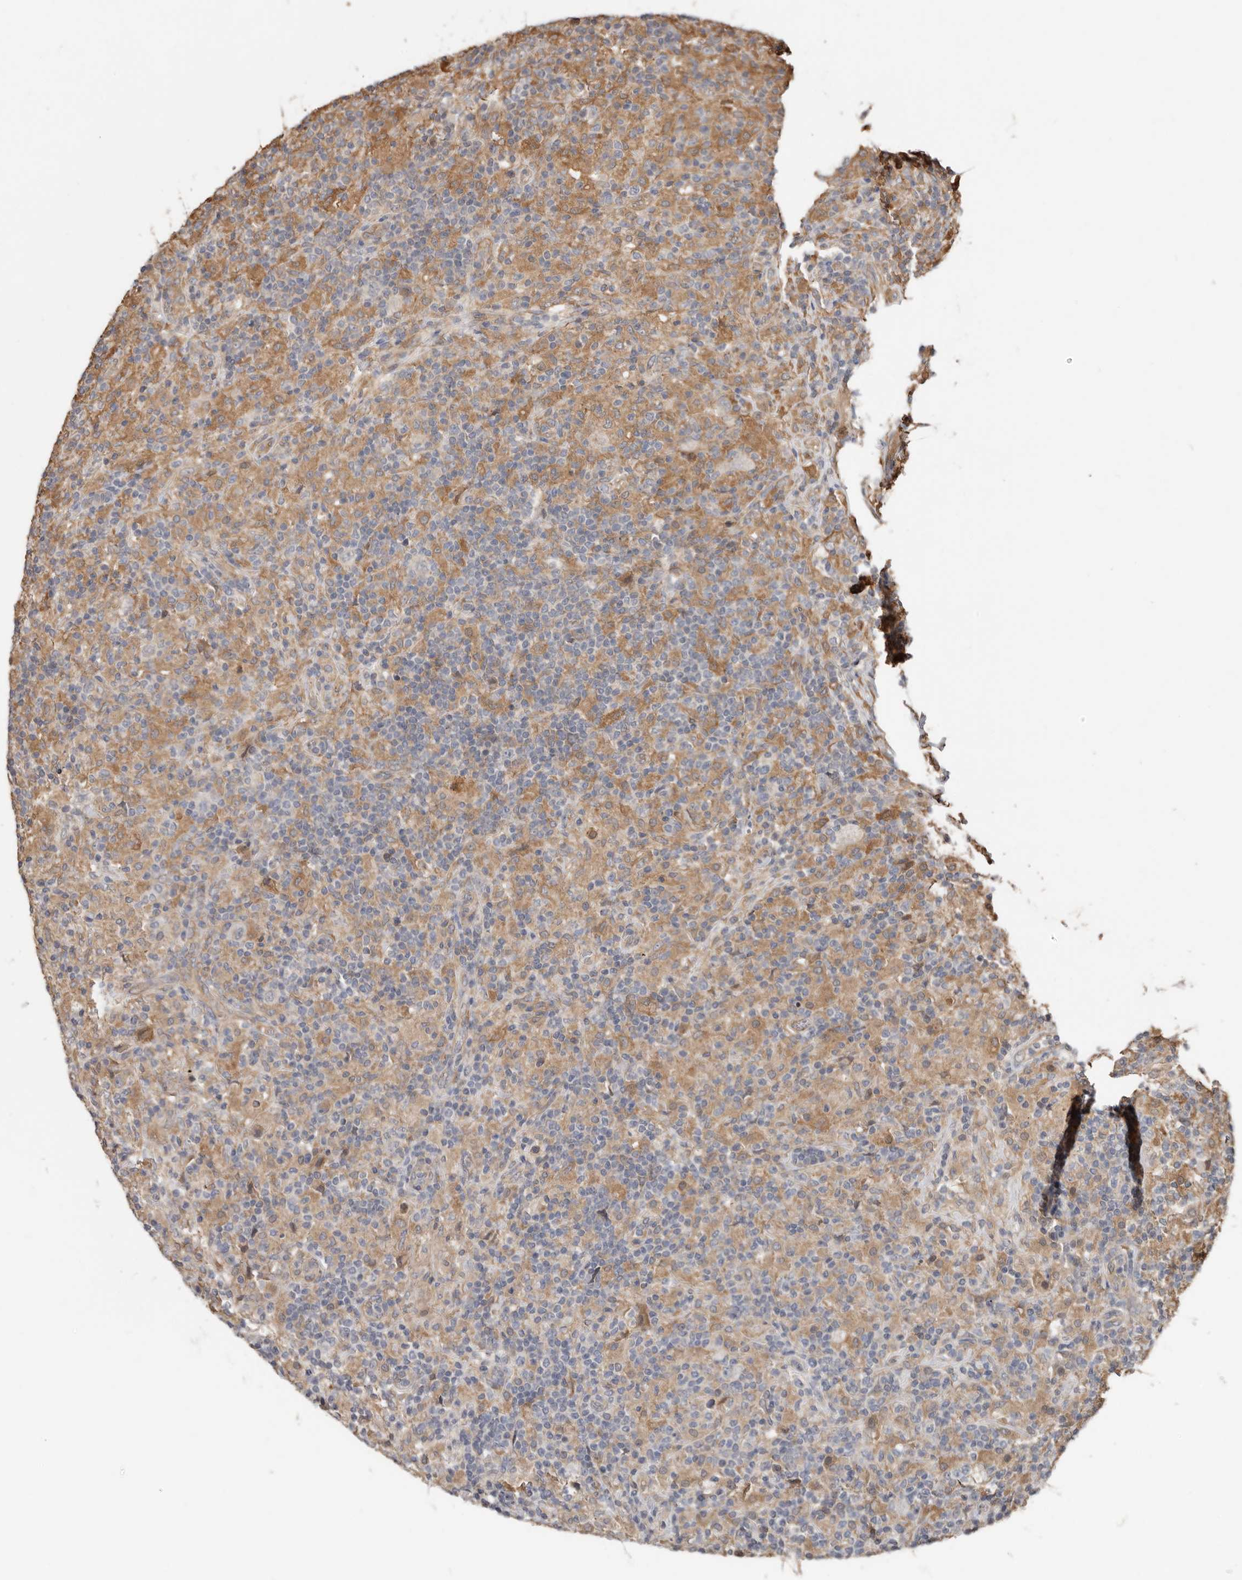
{"staining": {"intensity": "negative", "quantity": "none", "location": "none"}, "tissue": "lymphoma", "cell_type": "Tumor cells", "image_type": "cancer", "snomed": [{"axis": "morphology", "description": "Hodgkin's disease, NOS"}, {"axis": "topography", "description": "Lymph node"}], "caption": "The histopathology image displays no significant staining in tumor cells of lymphoma.", "gene": "RSPO2", "patient": {"sex": "male", "age": 70}}